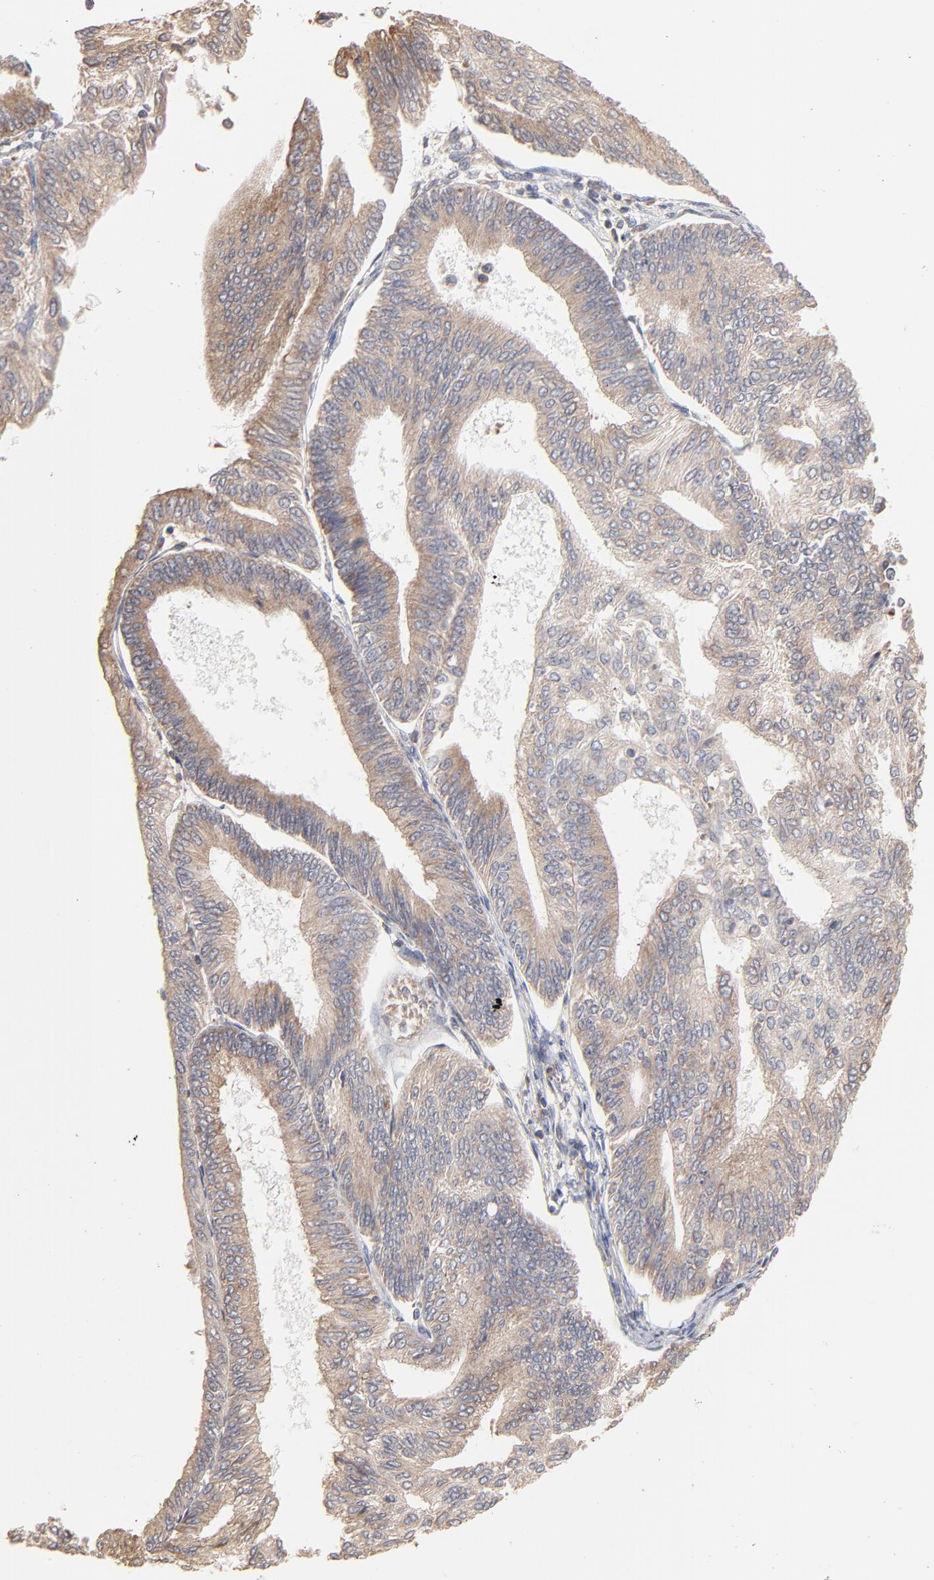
{"staining": {"intensity": "moderate", "quantity": ">75%", "location": "cytoplasmic/membranous"}, "tissue": "endometrial cancer", "cell_type": "Tumor cells", "image_type": "cancer", "snomed": [{"axis": "morphology", "description": "Adenocarcinoma, NOS"}, {"axis": "topography", "description": "Endometrium"}], "caption": "Immunohistochemical staining of human endometrial cancer shows medium levels of moderate cytoplasmic/membranous positivity in approximately >75% of tumor cells. Using DAB (3,3'-diaminobenzidine) (brown) and hematoxylin (blue) stains, captured at high magnification using brightfield microscopy.", "gene": "RNF213", "patient": {"sex": "female", "age": 55}}